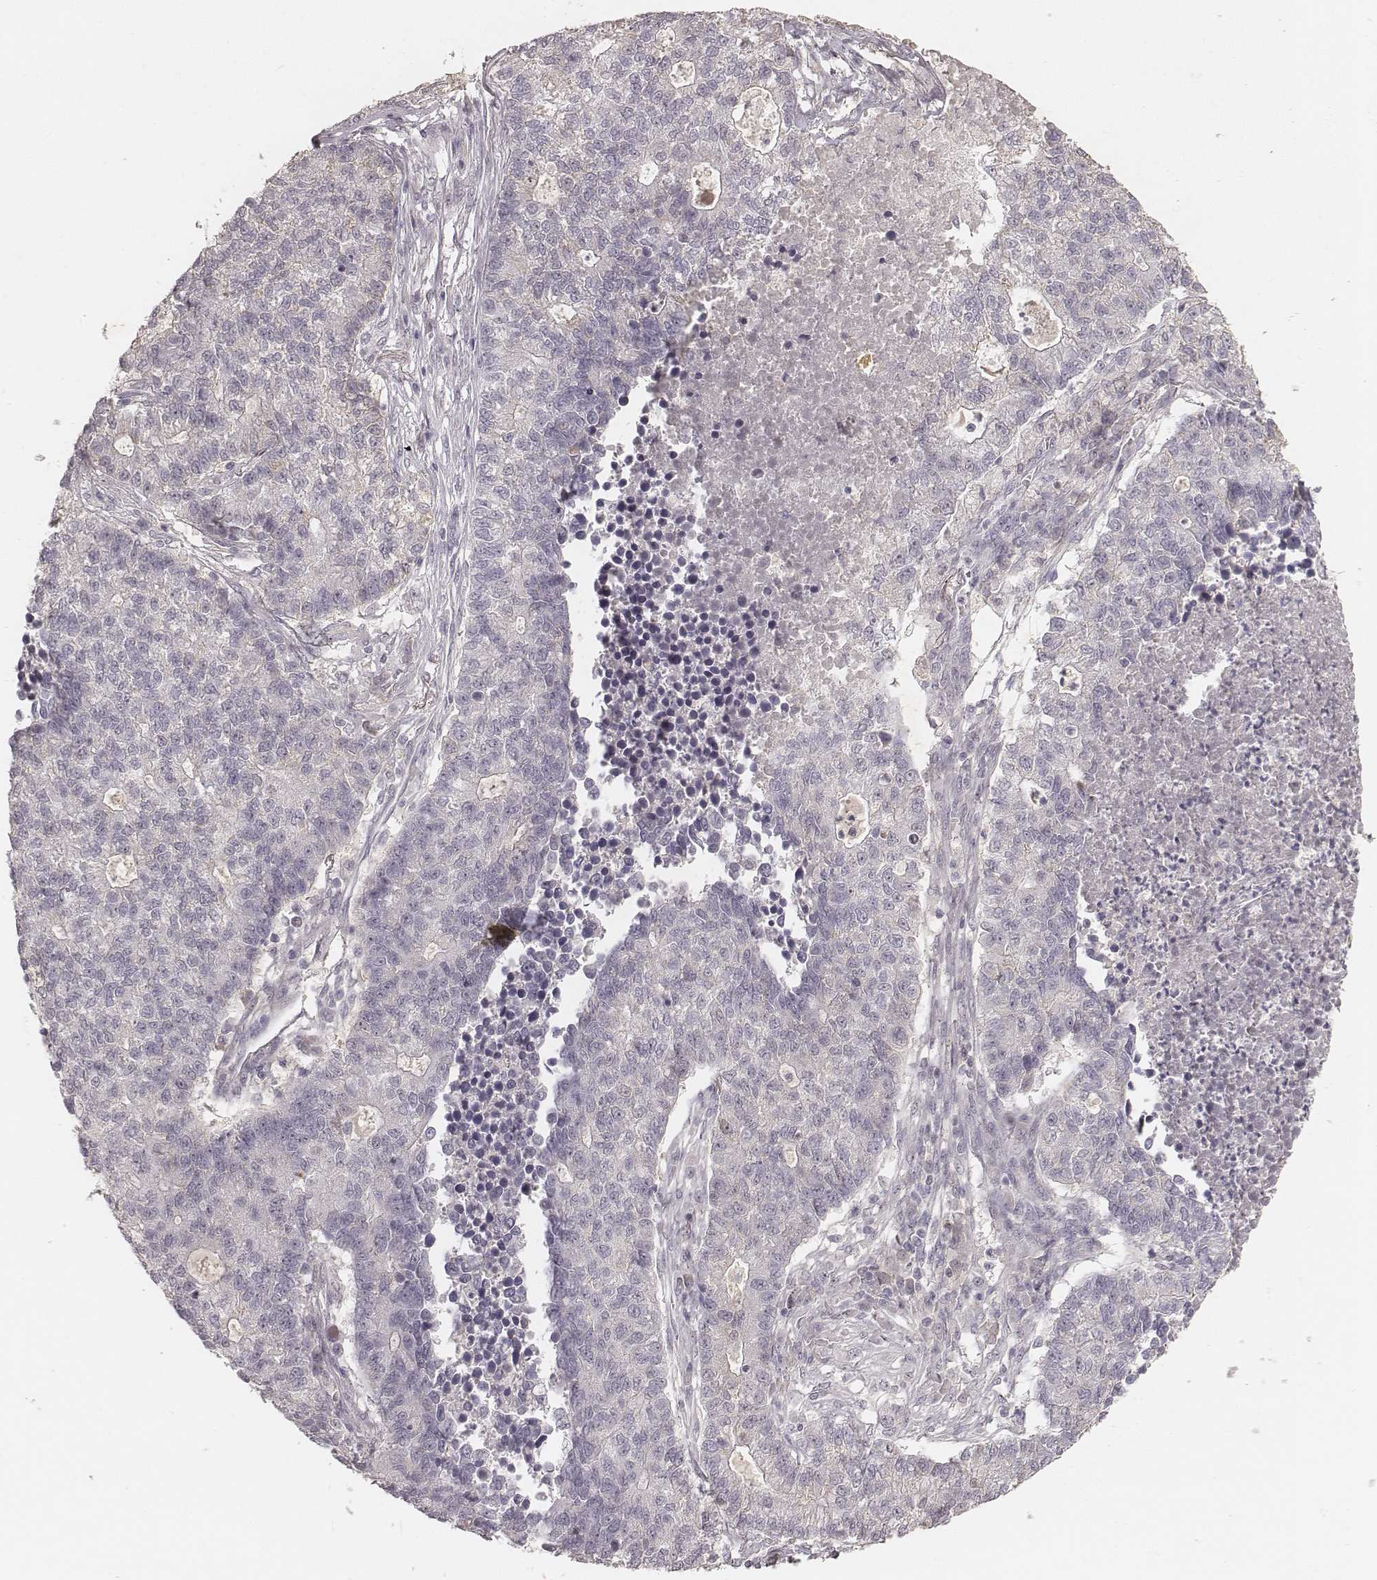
{"staining": {"intensity": "negative", "quantity": "none", "location": "none"}, "tissue": "lung cancer", "cell_type": "Tumor cells", "image_type": "cancer", "snomed": [{"axis": "morphology", "description": "Adenocarcinoma, NOS"}, {"axis": "topography", "description": "Lung"}], "caption": "A high-resolution histopathology image shows immunohistochemistry (IHC) staining of lung cancer, which demonstrates no significant positivity in tumor cells.", "gene": "MADCAM1", "patient": {"sex": "male", "age": 57}}